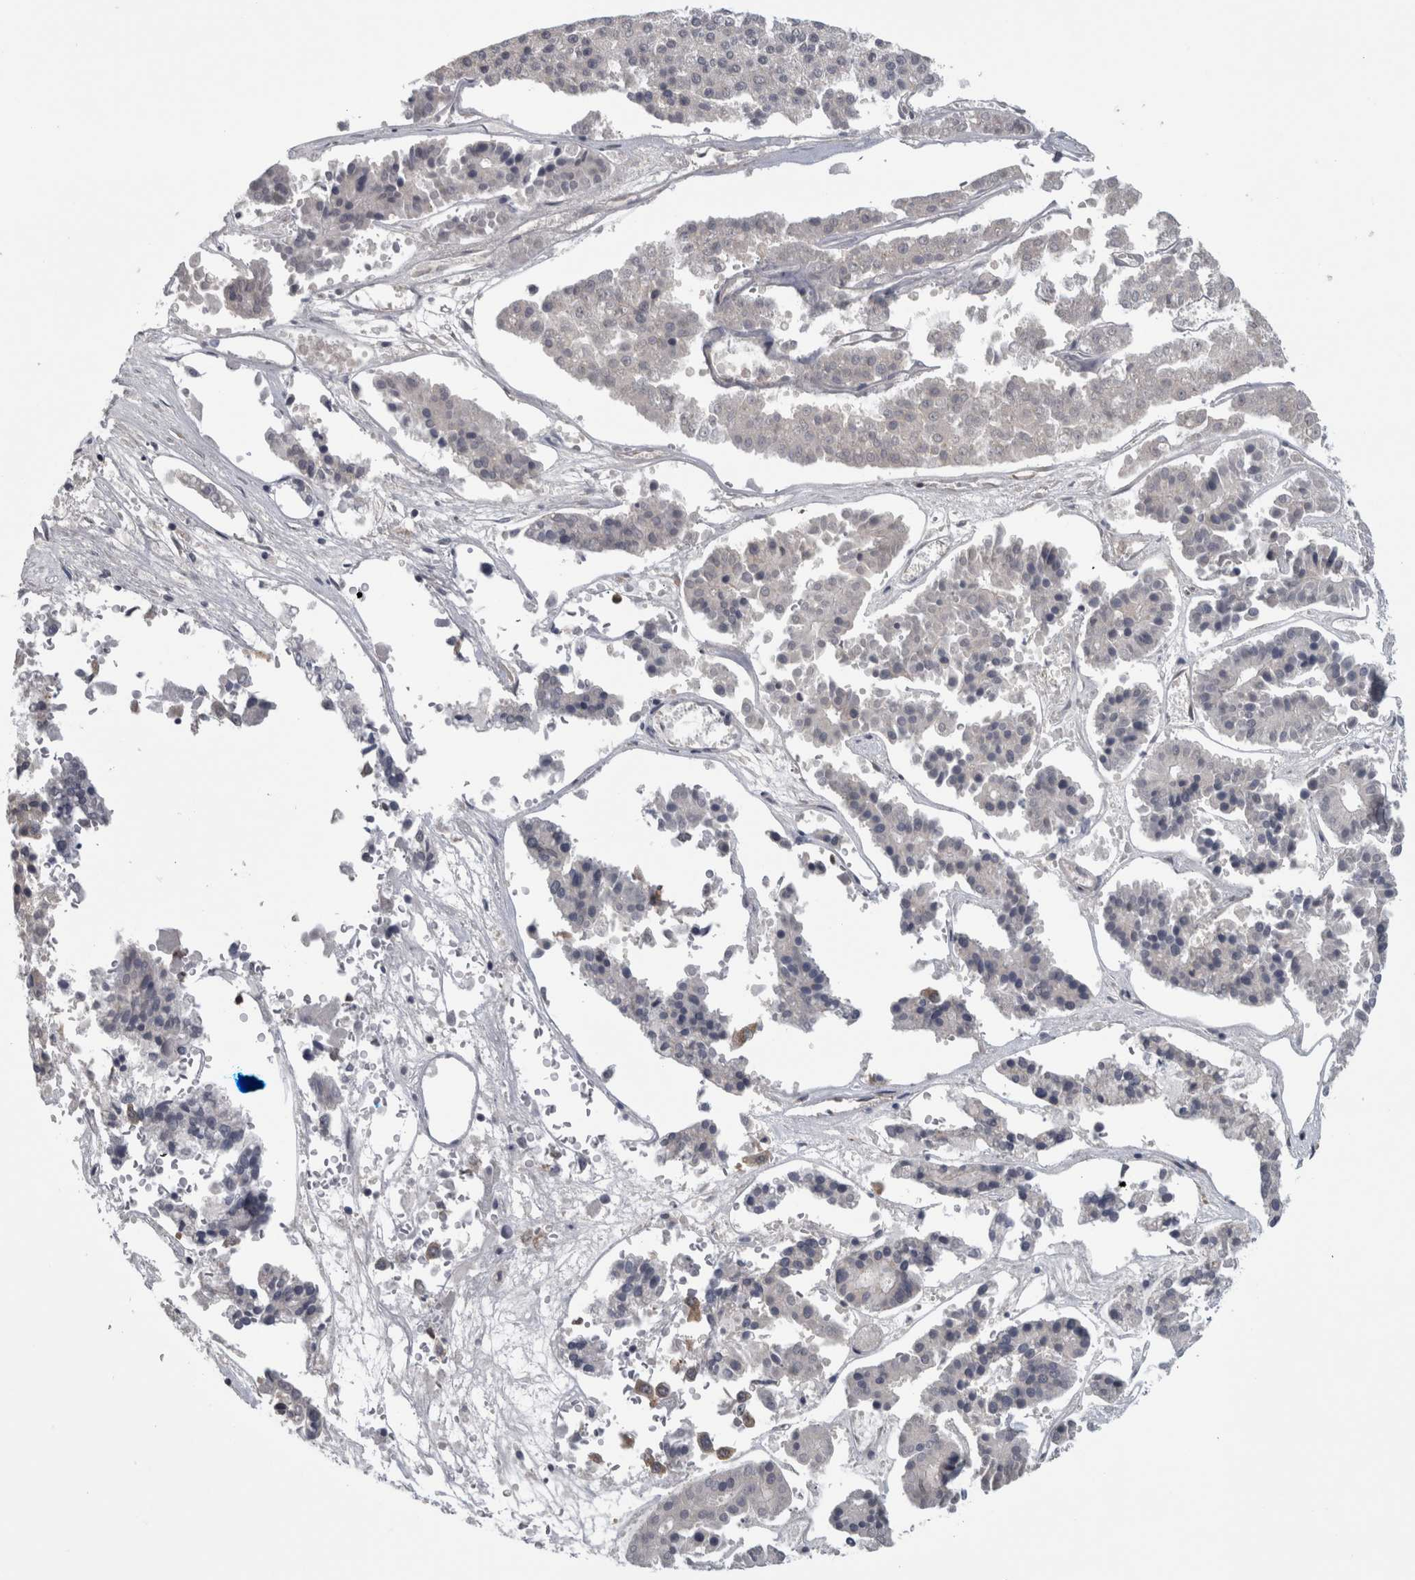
{"staining": {"intensity": "negative", "quantity": "none", "location": "none"}, "tissue": "pancreatic cancer", "cell_type": "Tumor cells", "image_type": "cancer", "snomed": [{"axis": "morphology", "description": "Adenocarcinoma, NOS"}, {"axis": "topography", "description": "Pancreas"}], "caption": "Pancreatic cancer was stained to show a protein in brown. There is no significant positivity in tumor cells.", "gene": "ATXN2", "patient": {"sex": "male", "age": 50}}